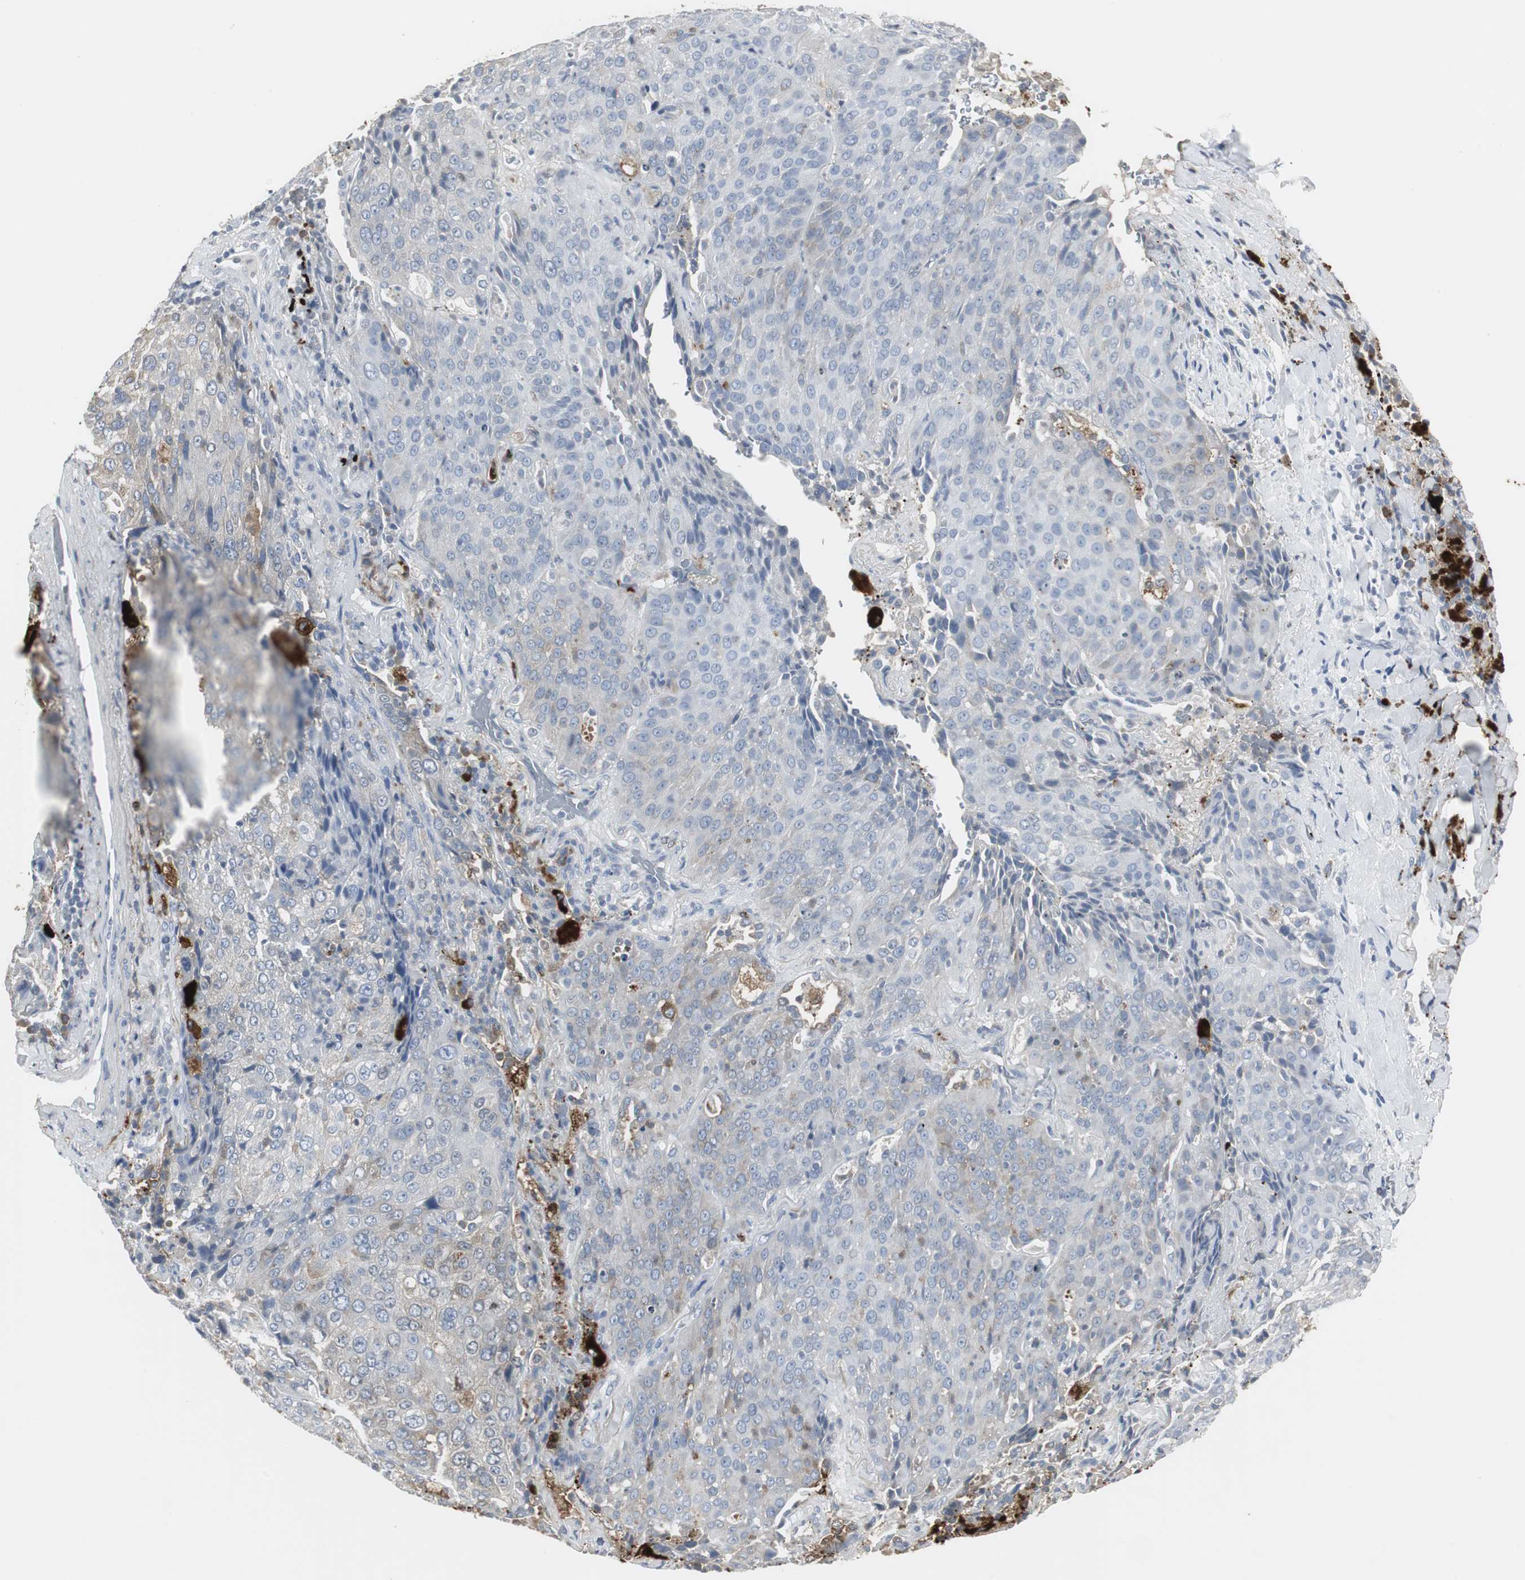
{"staining": {"intensity": "negative", "quantity": "none", "location": "none"}, "tissue": "lung cancer", "cell_type": "Tumor cells", "image_type": "cancer", "snomed": [{"axis": "morphology", "description": "Squamous cell carcinoma, NOS"}, {"axis": "topography", "description": "Lung"}], "caption": "The immunohistochemistry (IHC) micrograph has no significant expression in tumor cells of squamous cell carcinoma (lung) tissue. The staining was performed using DAB (3,3'-diaminobenzidine) to visualize the protein expression in brown, while the nuclei were stained in blue with hematoxylin (Magnification: 20x).", "gene": "PI15", "patient": {"sex": "male", "age": 54}}